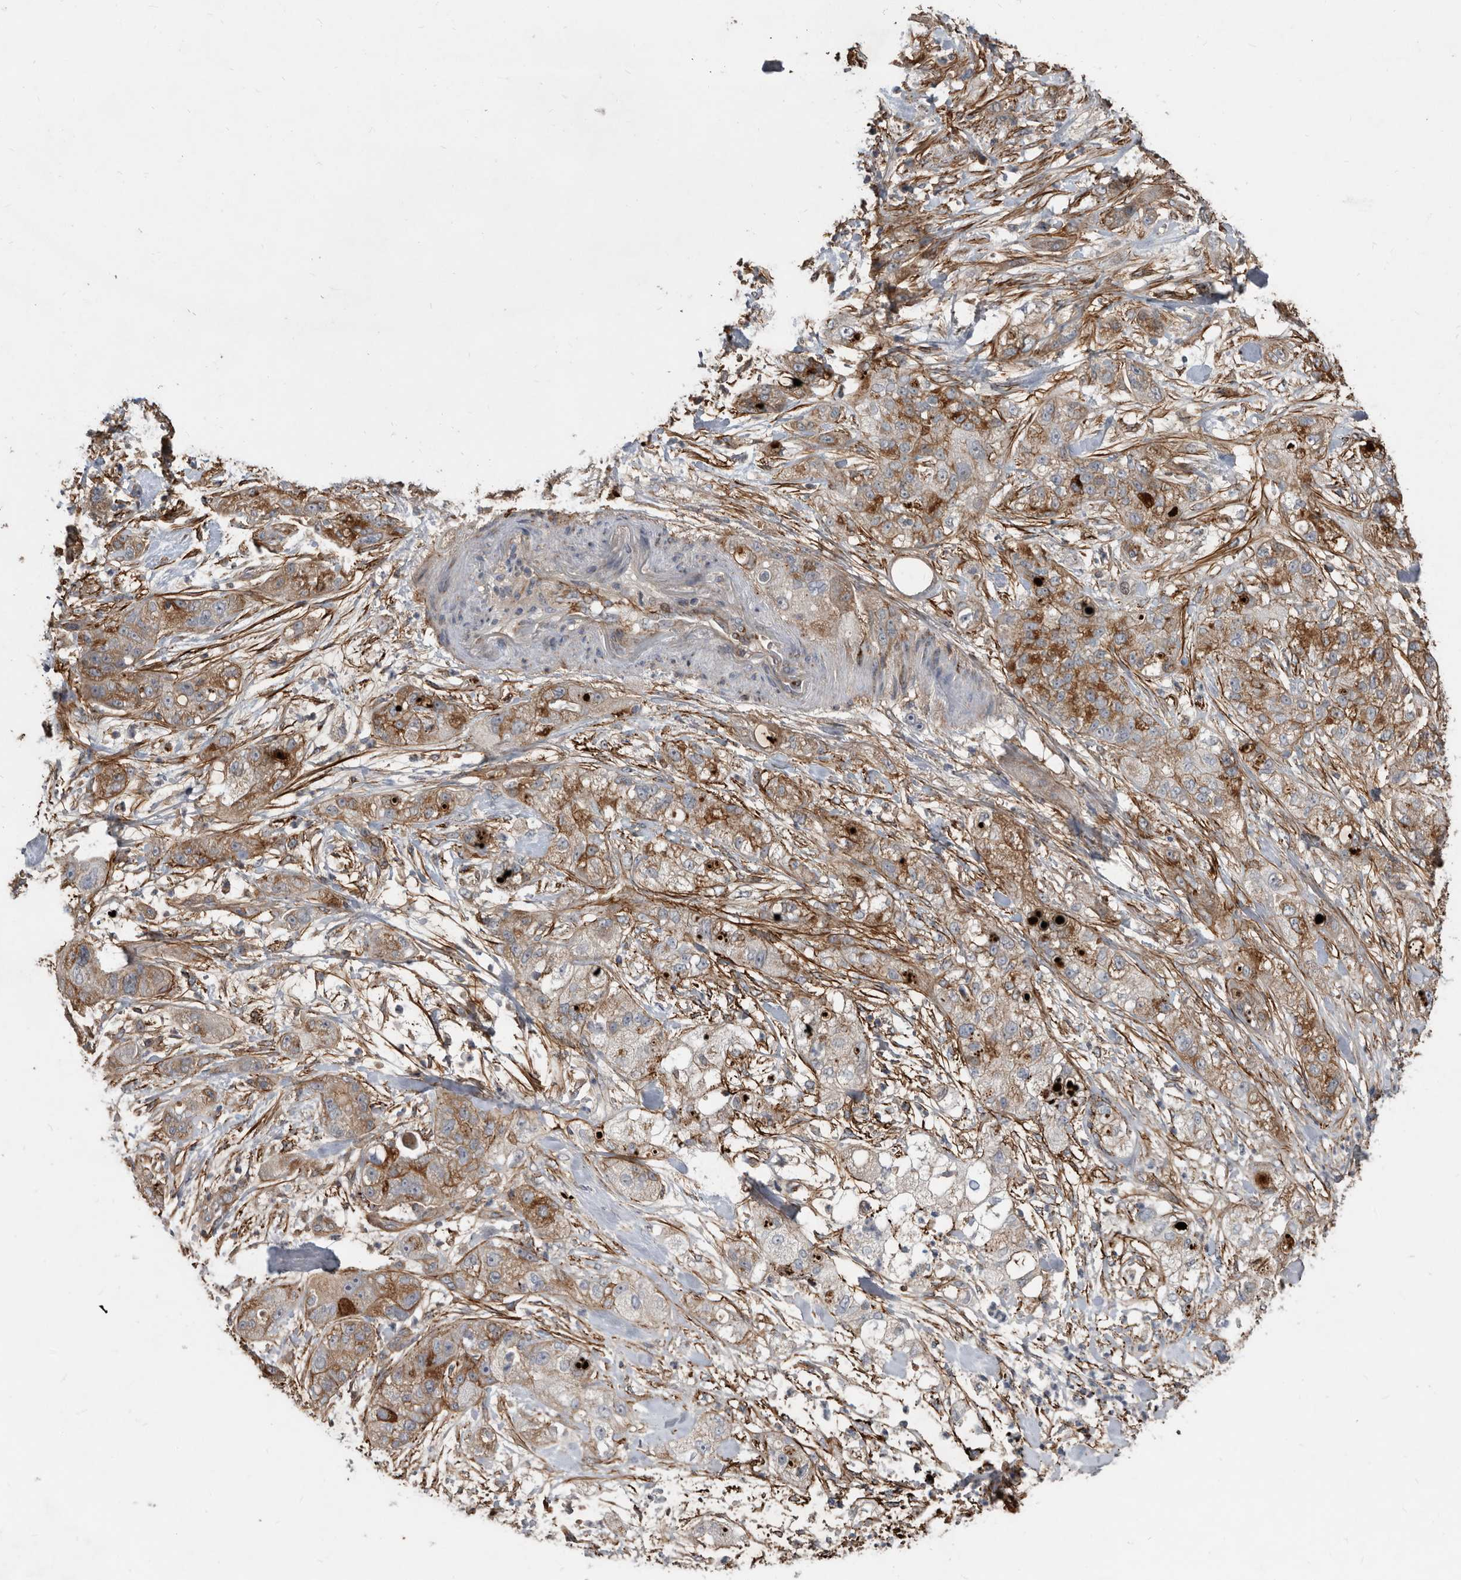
{"staining": {"intensity": "moderate", "quantity": "25%-75%", "location": "cytoplasmic/membranous"}, "tissue": "pancreatic cancer", "cell_type": "Tumor cells", "image_type": "cancer", "snomed": [{"axis": "morphology", "description": "Adenocarcinoma, NOS"}, {"axis": "topography", "description": "Pancreas"}], "caption": "About 25%-75% of tumor cells in human pancreatic cancer display moderate cytoplasmic/membranous protein expression as visualized by brown immunohistochemical staining.", "gene": "PI15", "patient": {"sex": "female", "age": 78}}